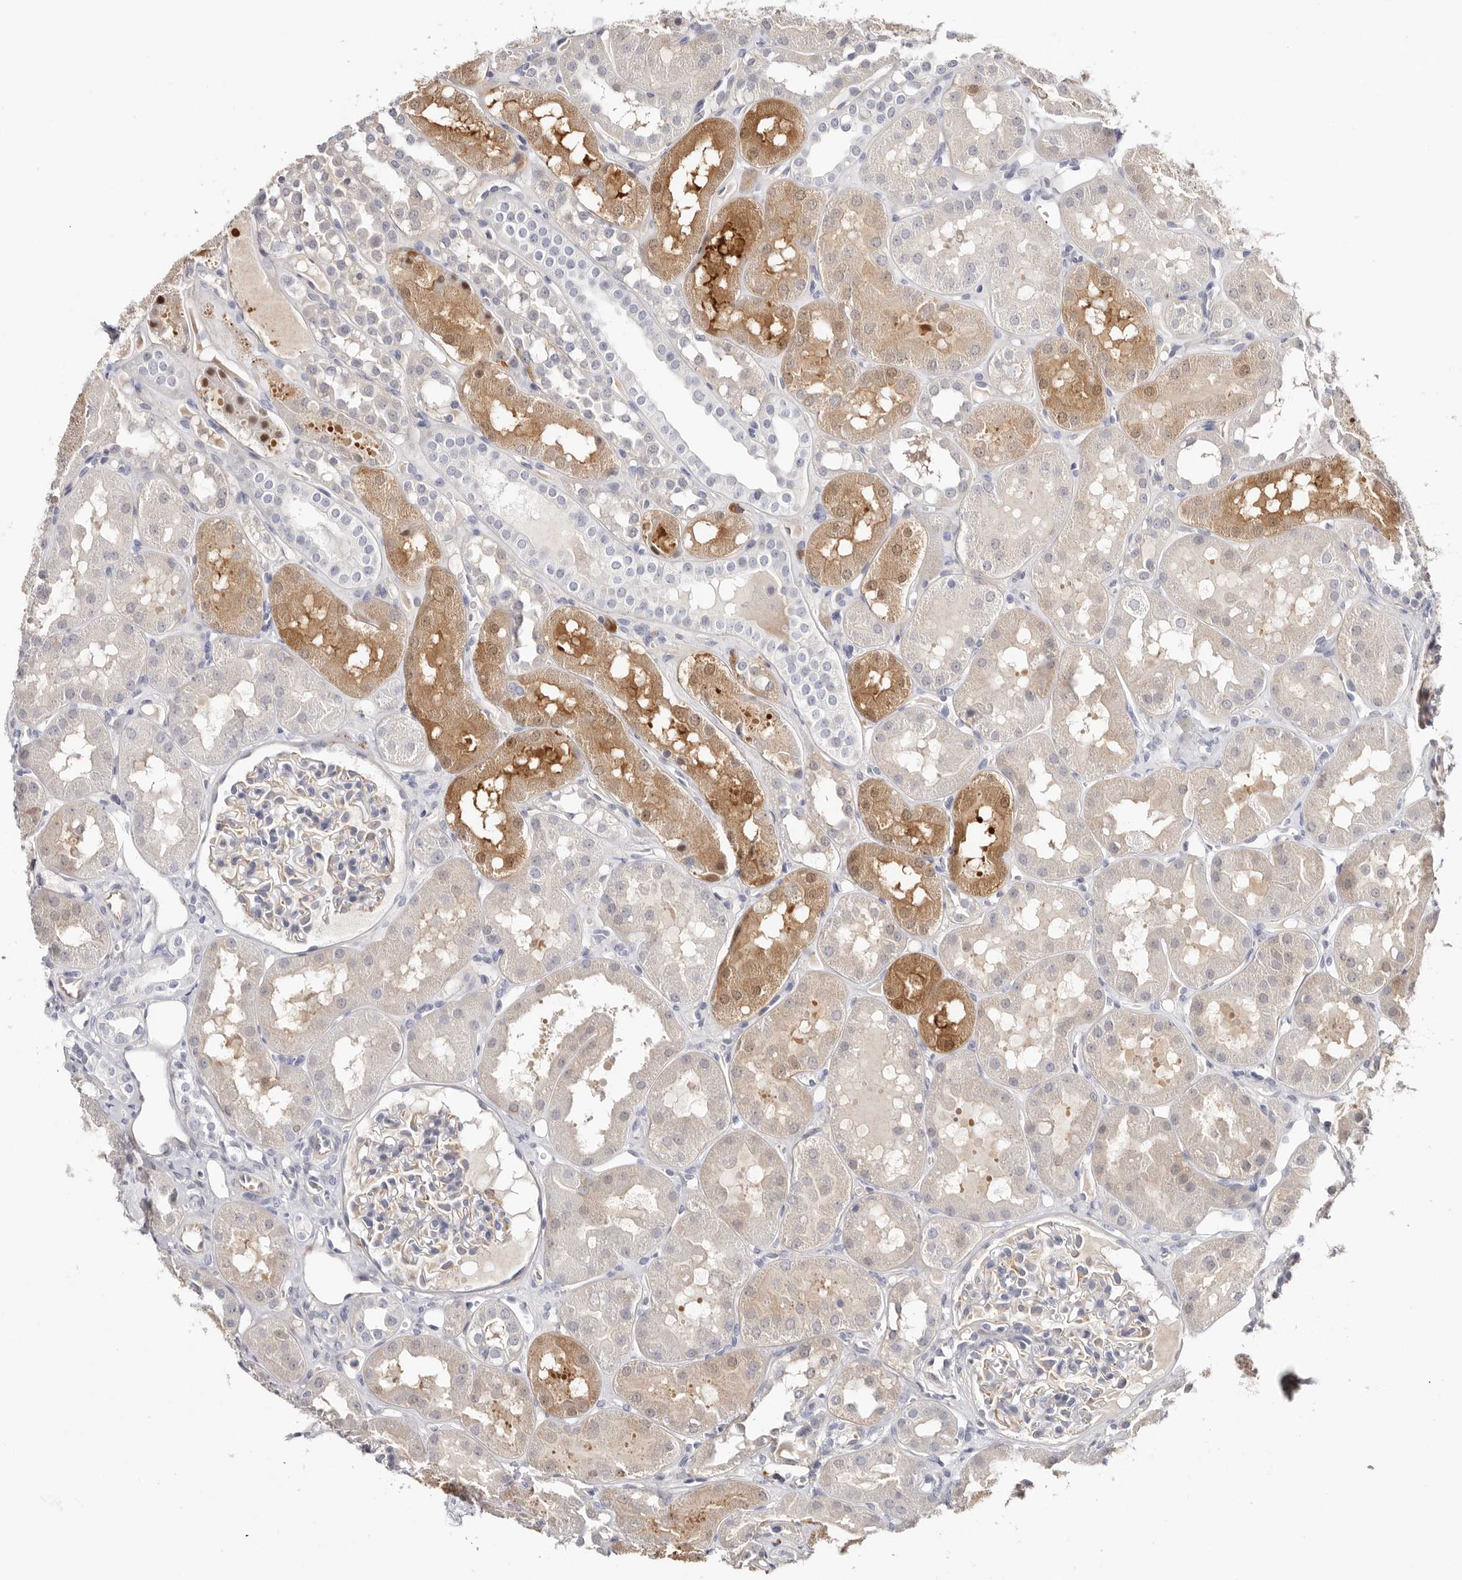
{"staining": {"intensity": "negative", "quantity": "none", "location": "none"}, "tissue": "kidney", "cell_type": "Cells in glomeruli", "image_type": "normal", "snomed": [{"axis": "morphology", "description": "Normal tissue, NOS"}, {"axis": "topography", "description": "Kidney"}], "caption": "IHC of unremarkable kidney demonstrates no expression in cells in glomeruli.", "gene": "PKDCC", "patient": {"sex": "male", "age": 16}}